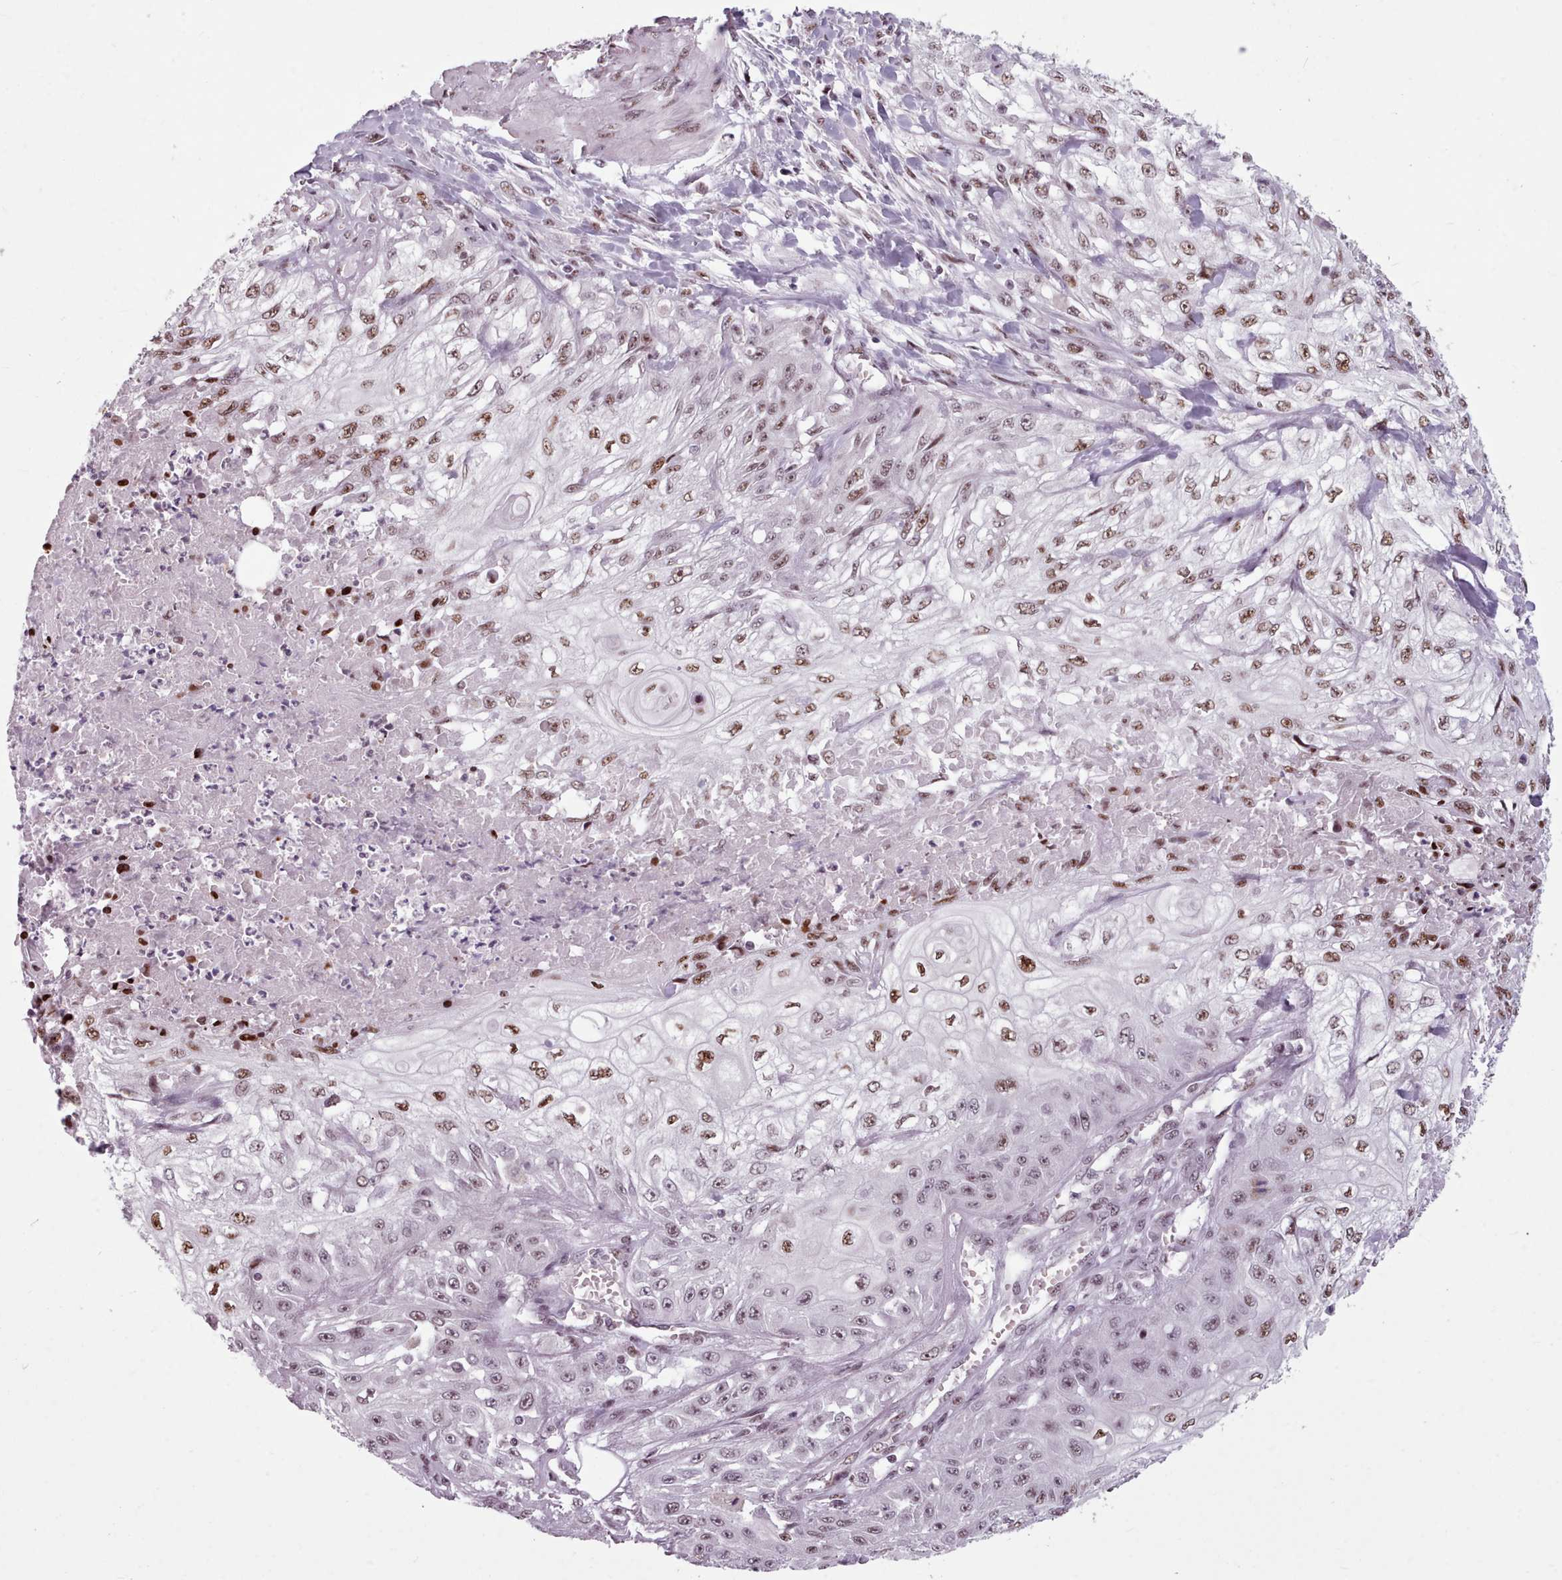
{"staining": {"intensity": "moderate", "quantity": ">75%", "location": "nuclear"}, "tissue": "skin cancer", "cell_type": "Tumor cells", "image_type": "cancer", "snomed": [{"axis": "morphology", "description": "Squamous cell carcinoma, NOS"}, {"axis": "morphology", "description": "Squamous cell carcinoma, metastatic, NOS"}, {"axis": "topography", "description": "Skin"}, {"axis": "topography", "description": "Lymph node"}], "caption": "The micrograph reveals staining of skin cancer, revealing moderate nuclear protein staining (brown color) within tumor cells.", "gene": "SRRM1", "patient": {"sex": "male", "age": 75}}